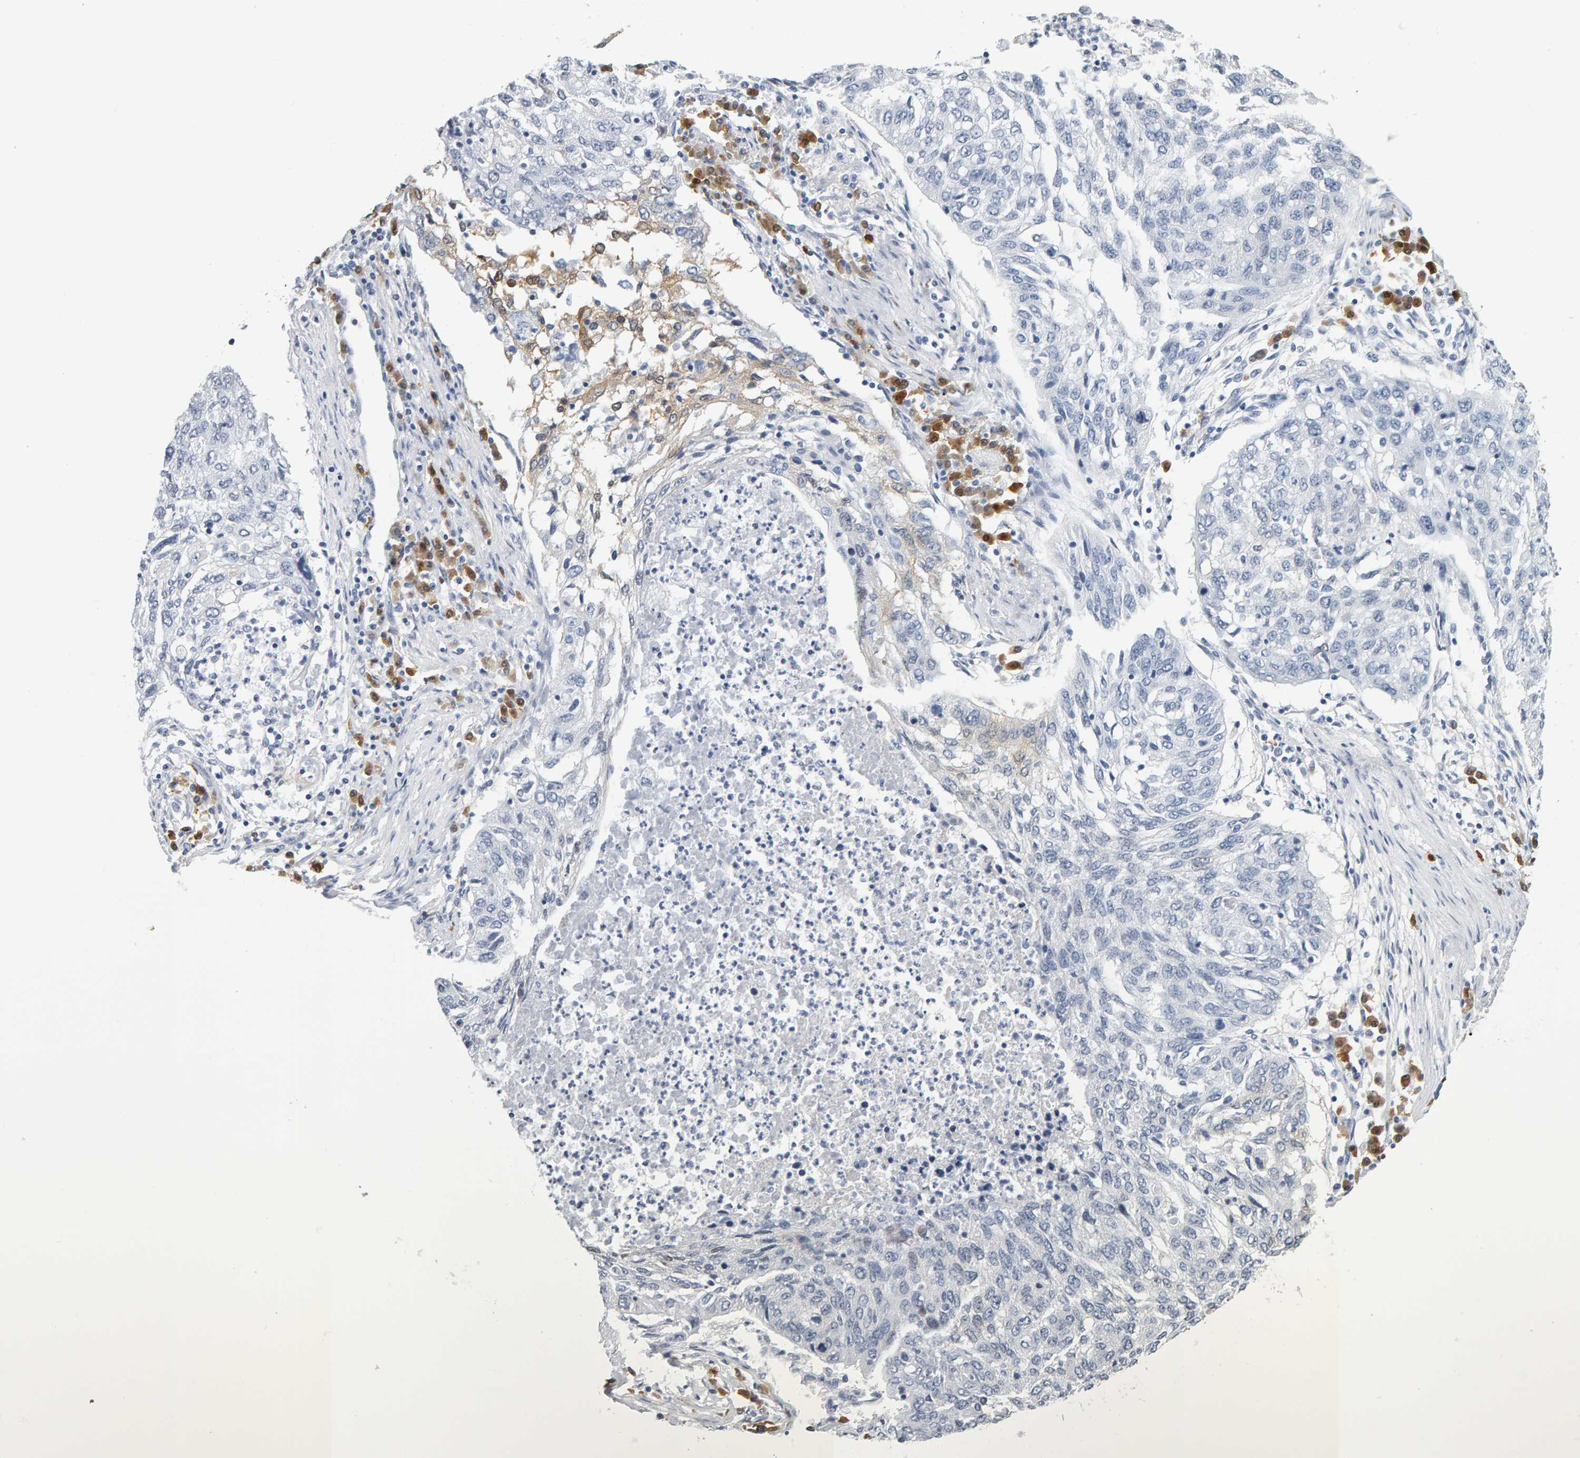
{"staining": {"intensity": "negative", "quantity": "none", "location": "none"}, "tissue": "lung cancer", "cell_type": "Tumor cells", "image_type": "cancer", "snomed": [{"axis": "morphology", "description": "Squamous cell carcinoma, NOS"}, {"axis": "topography", "description": "Lung"}], "caption": "Immunohistochemistry (IHC) of squamous cell carcinoma (lung) displays no staining in tumor cells.", "gene": "CTH", "patient": {"sex": "female", "age": 63}}